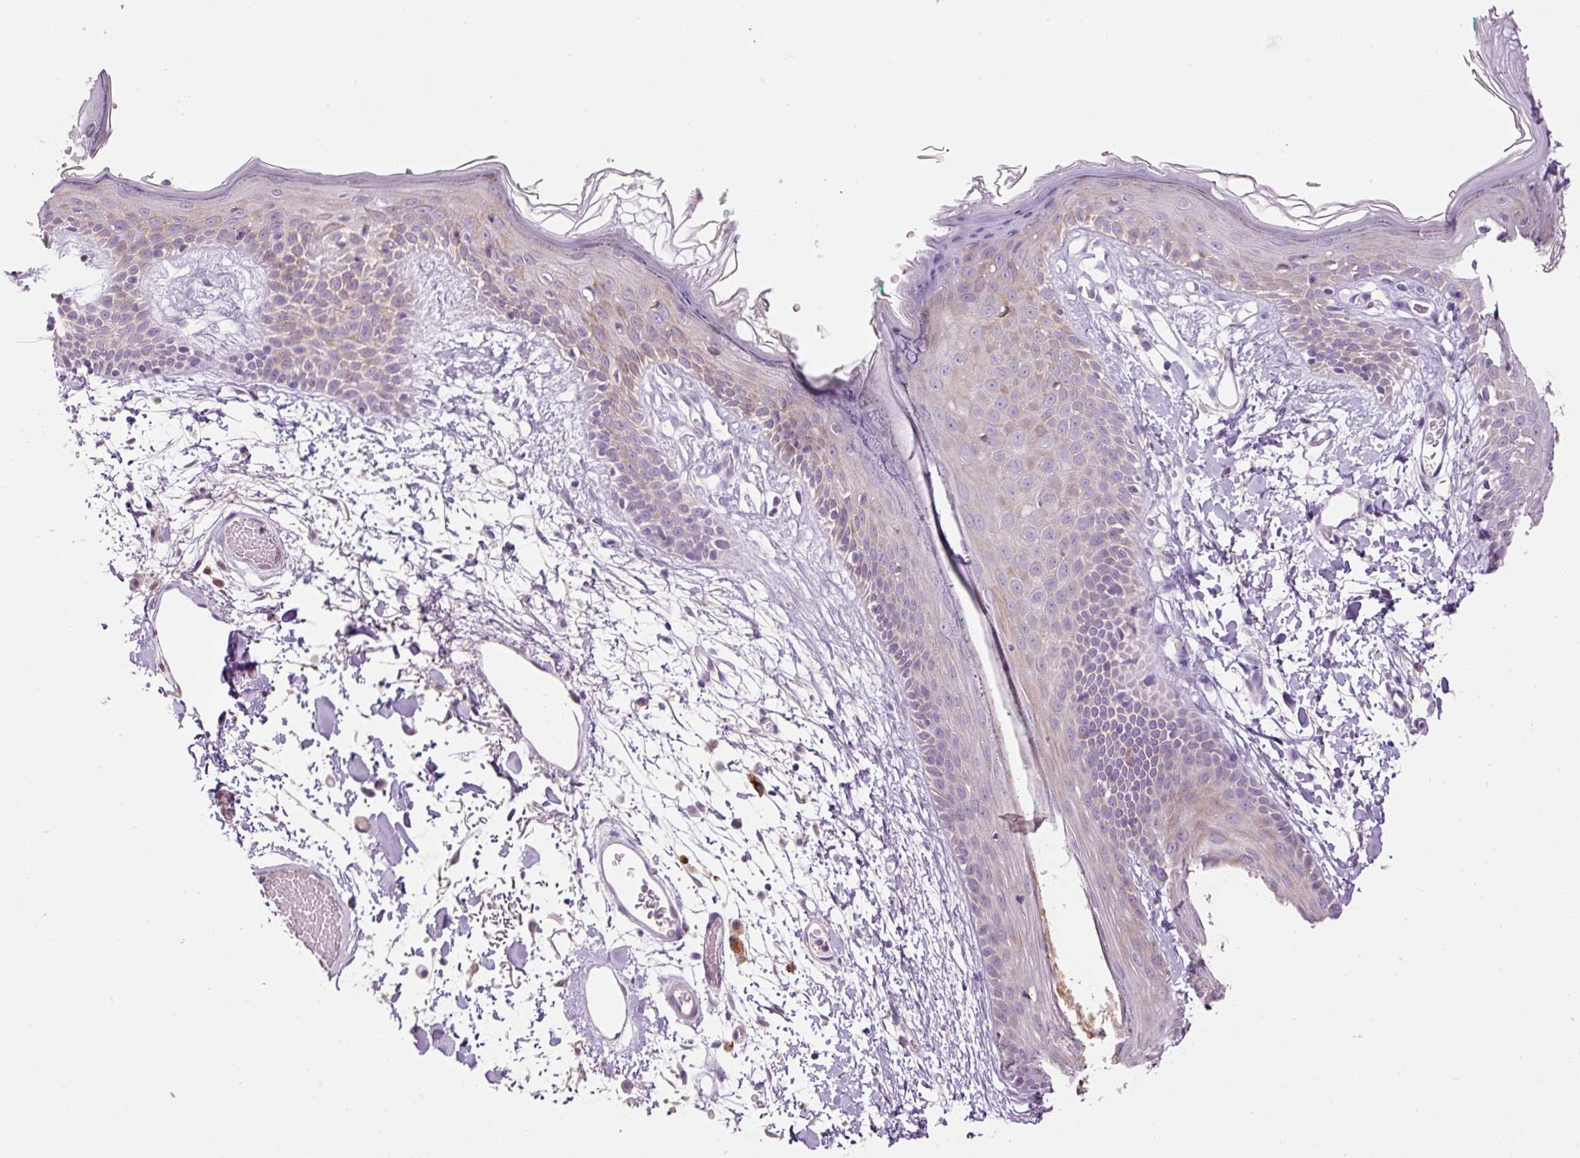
{"staining": {"intensity": "negative", "quantity": "none", "location": "none"}, "tissue": "skin", "cell_type": "Fibroblasts", "image_type": "normal", "snomed": [{"axis": "morphology", "description": "Normal tissue, NOS"}, {"axis": "topography", "description": "Skin"}], "caption": "Image shows no protein positivity in fibroblasts of benign skin.", "gene": "HAX1", "patient": {"sex": "male", "age": 79}}